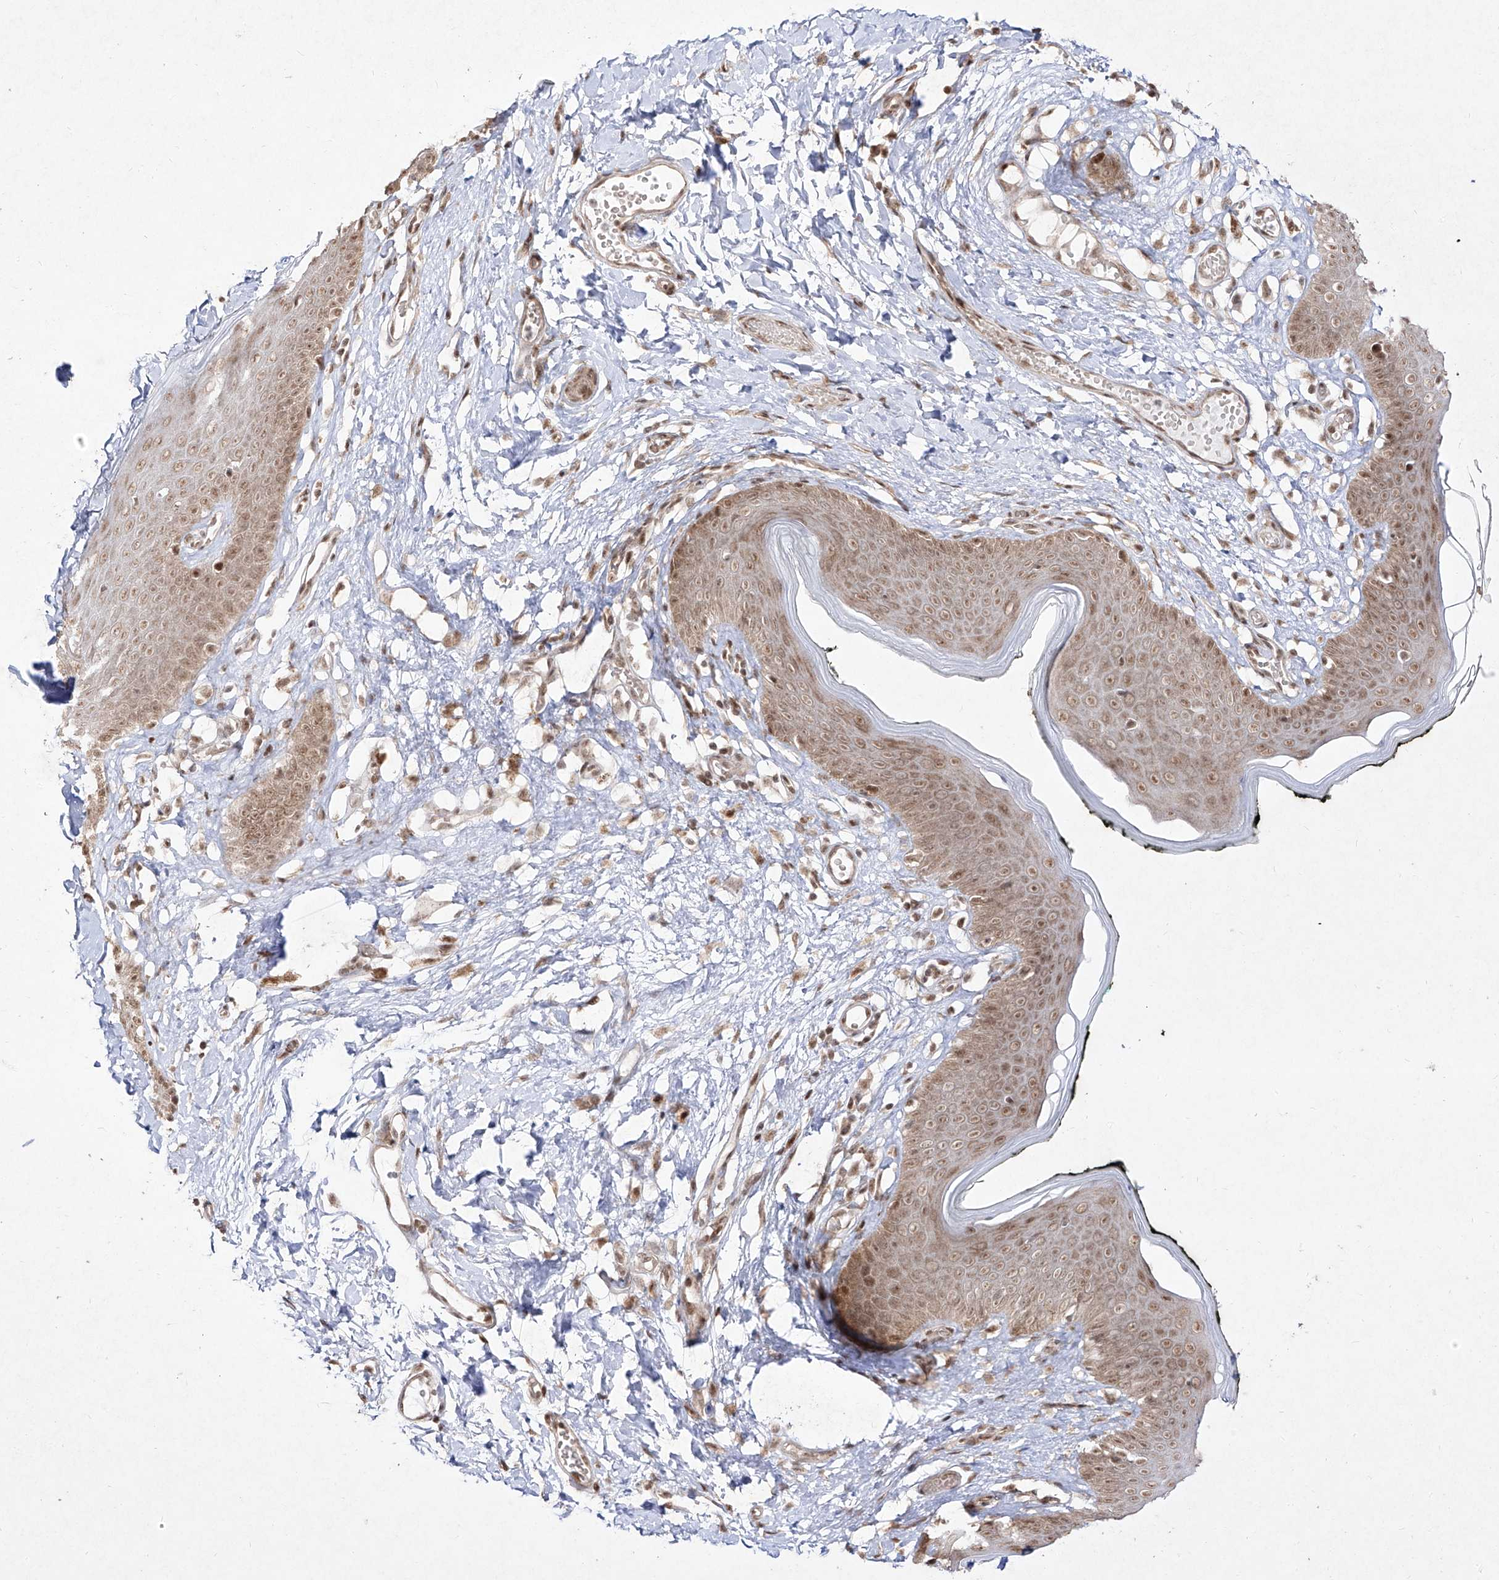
{"staining": {"intensity": "moderate", "quantity": ">75%", "location": "nuclear"}, "tissue": "skin", "cell_type": "Epidermal cells", "image_type": "normal", "snomed": [{"axis": "morphology", "description": "Normal tissue, NOS"}, {"axis": "morphology", "description": "Inflammation, NOS"}, {"axis": "topography", "description": "Vulva"}], "caption": "Immunohistochemical staining of benign skin reveals moderate nuclear protein staining in approximately >75% of epidermal cells.", "gene": "SNRNP27", "patient": {"sex": "female", "age": 84}}